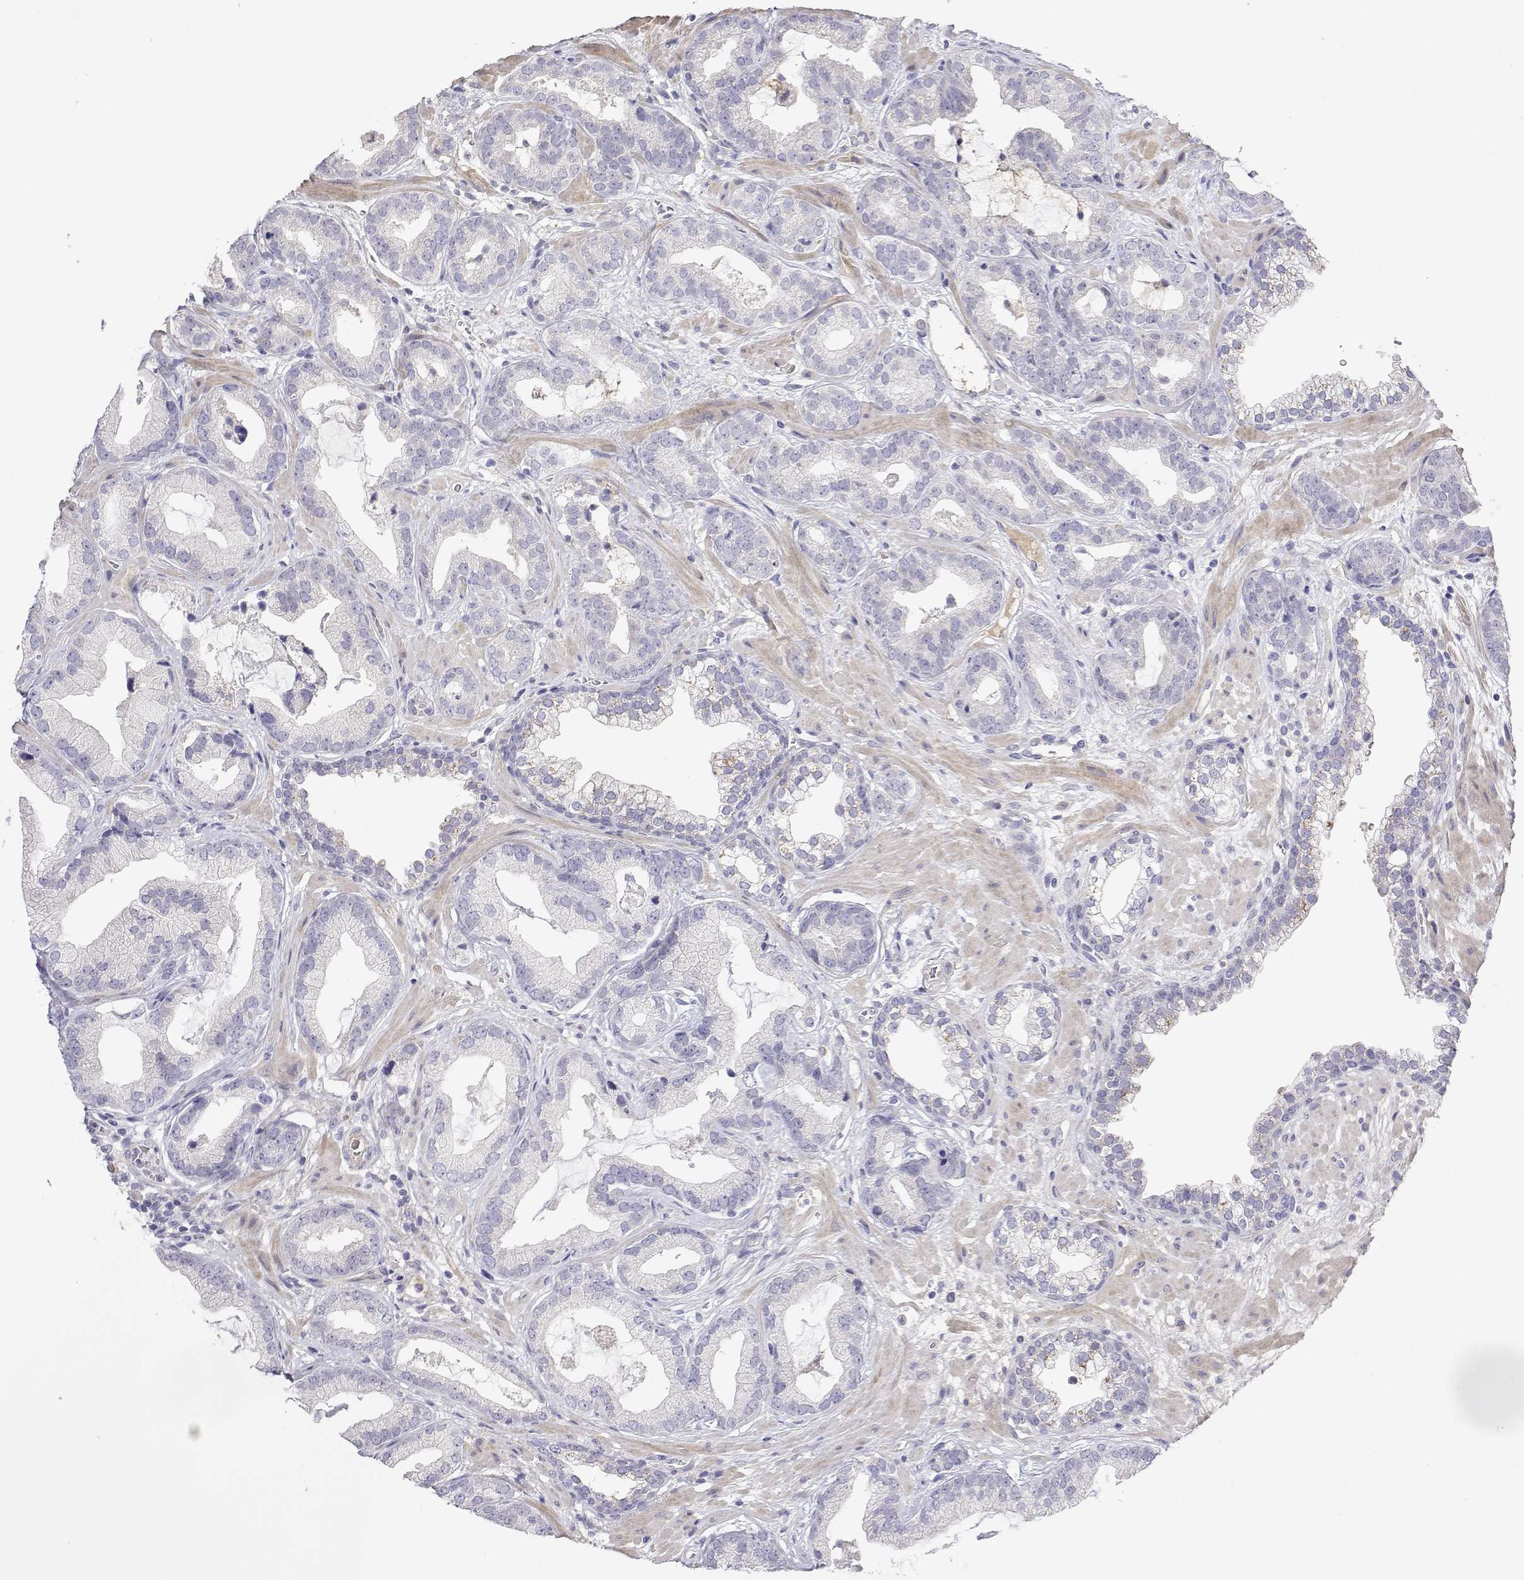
{"staining": {"intensity": "negative", "quantity": "none", "location": "none"}, "tissue": "prostate cancer", "cell_type": "Tumor cells", "image_type": "cancer", "snomed": [{"axis": "morphology", "description": "Adenocarcinoma, Low grade"}, {"axis": "topography", "description": "Prostate"}], "caption": "Prostate cancer was stained to show a protein in brown. There is no significant positivity in tumor cells. (Stains: DAB immunohistochemistry (IHC) with hematoxylin counter stain, Microscopy: brightfield microscopy at high magnification).", "gene": "GGACT", "patient": {"sex": "male", "age": 62}}